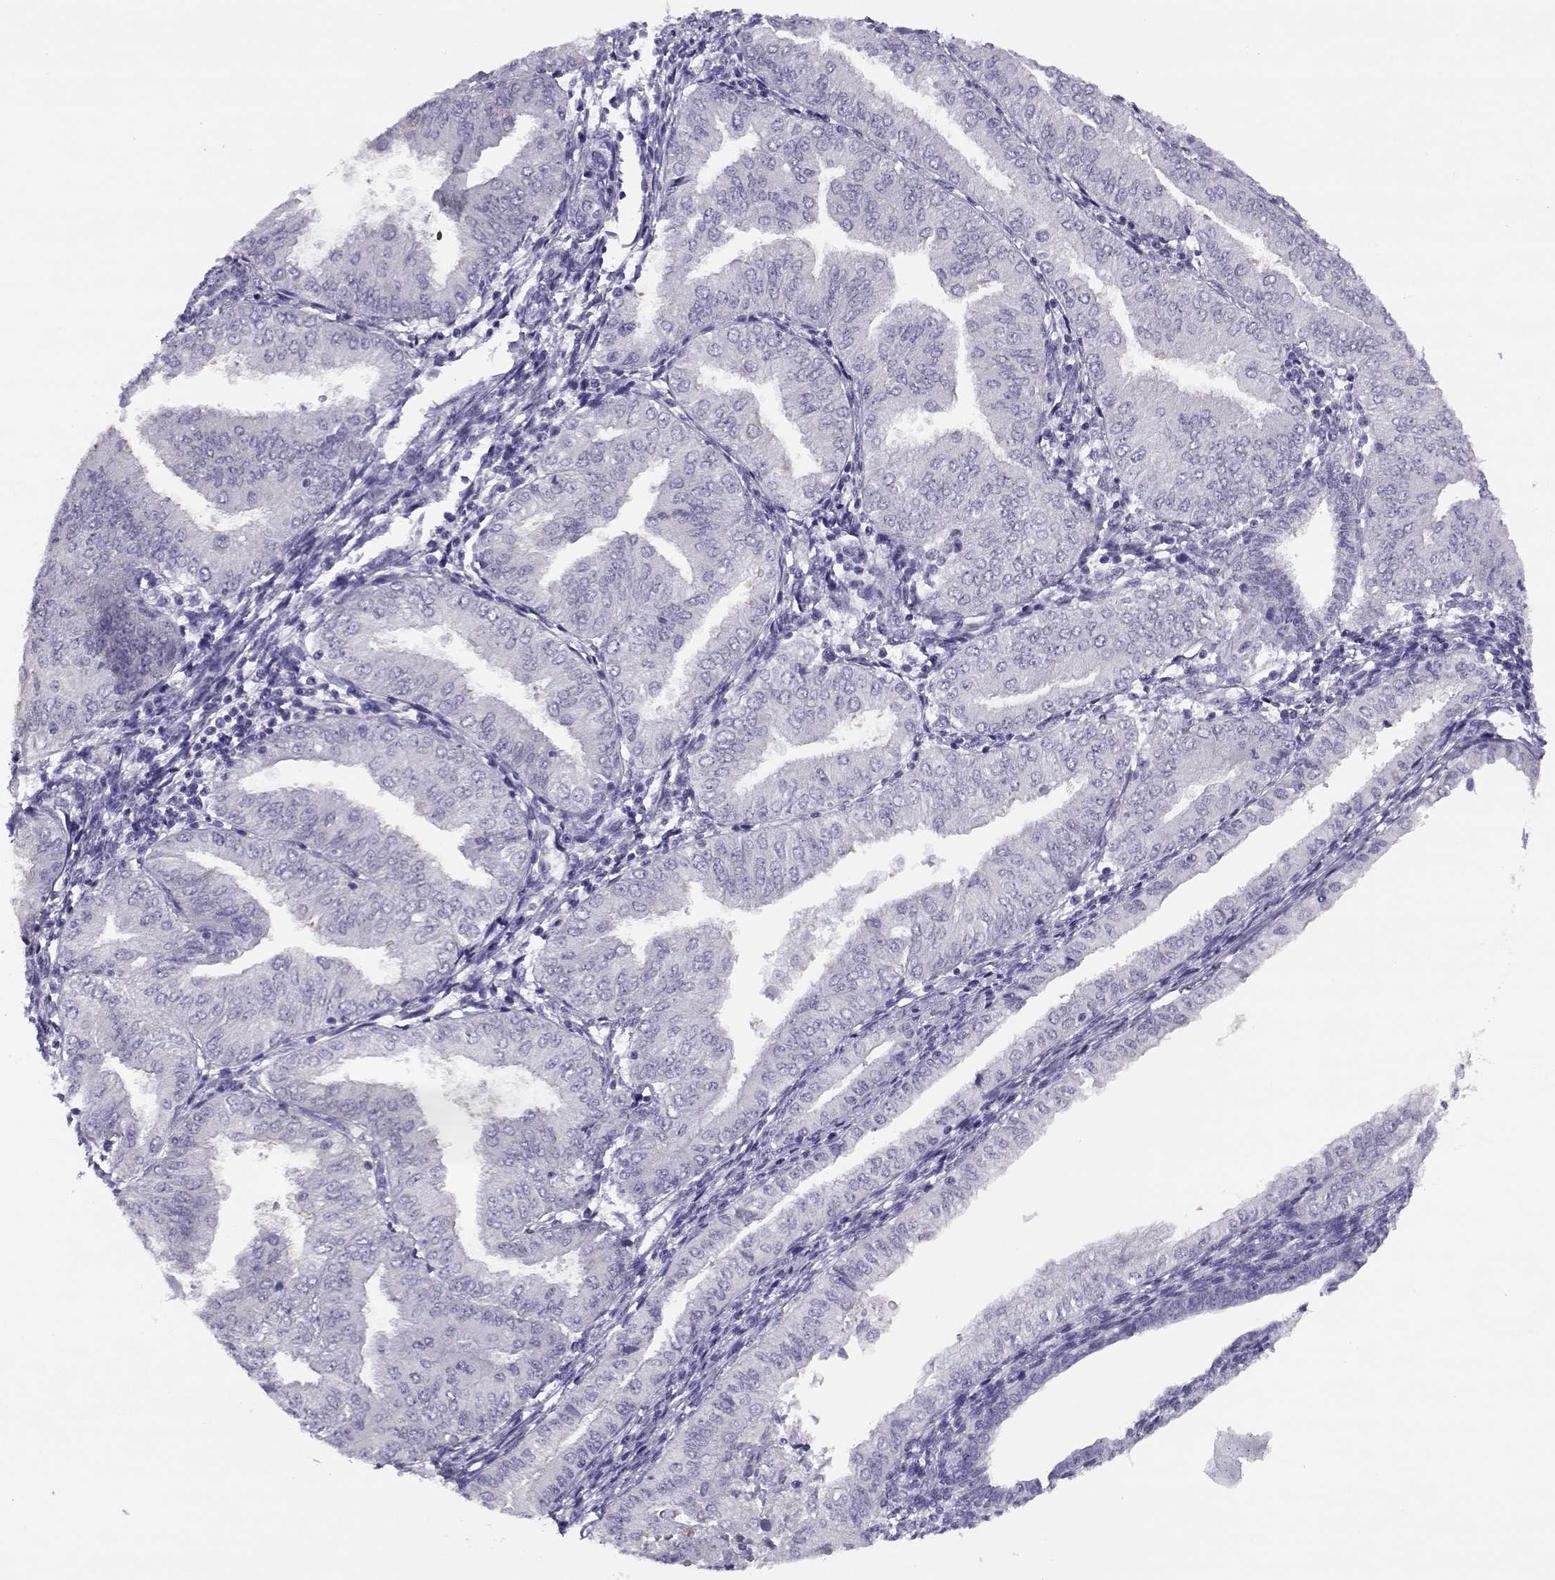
{"staining": {"intensity": "negative", "quantity": "none", "location": "none"}, "tissue": "endometrial cancer", "cell_type": "Tumor cells", "image_type": "cancer", "snomed": [{"axis": "morphology", "description": "Adenocarcinoma, NOS"}, {"axis": "topography", "description": "Endometrium"}], "caption": "The immunohistochemistry (IHC) micrograph has no significant staining in tumor cells of endometrial cancer (adenocarcinoma) tissue. (Stains: DAB IHC with hematoxylin counter stain, Microscopy: brightfield microscopy at high magnification).", "gene": "CFAP77", "patient": {"sex": "female", "age": 53}}